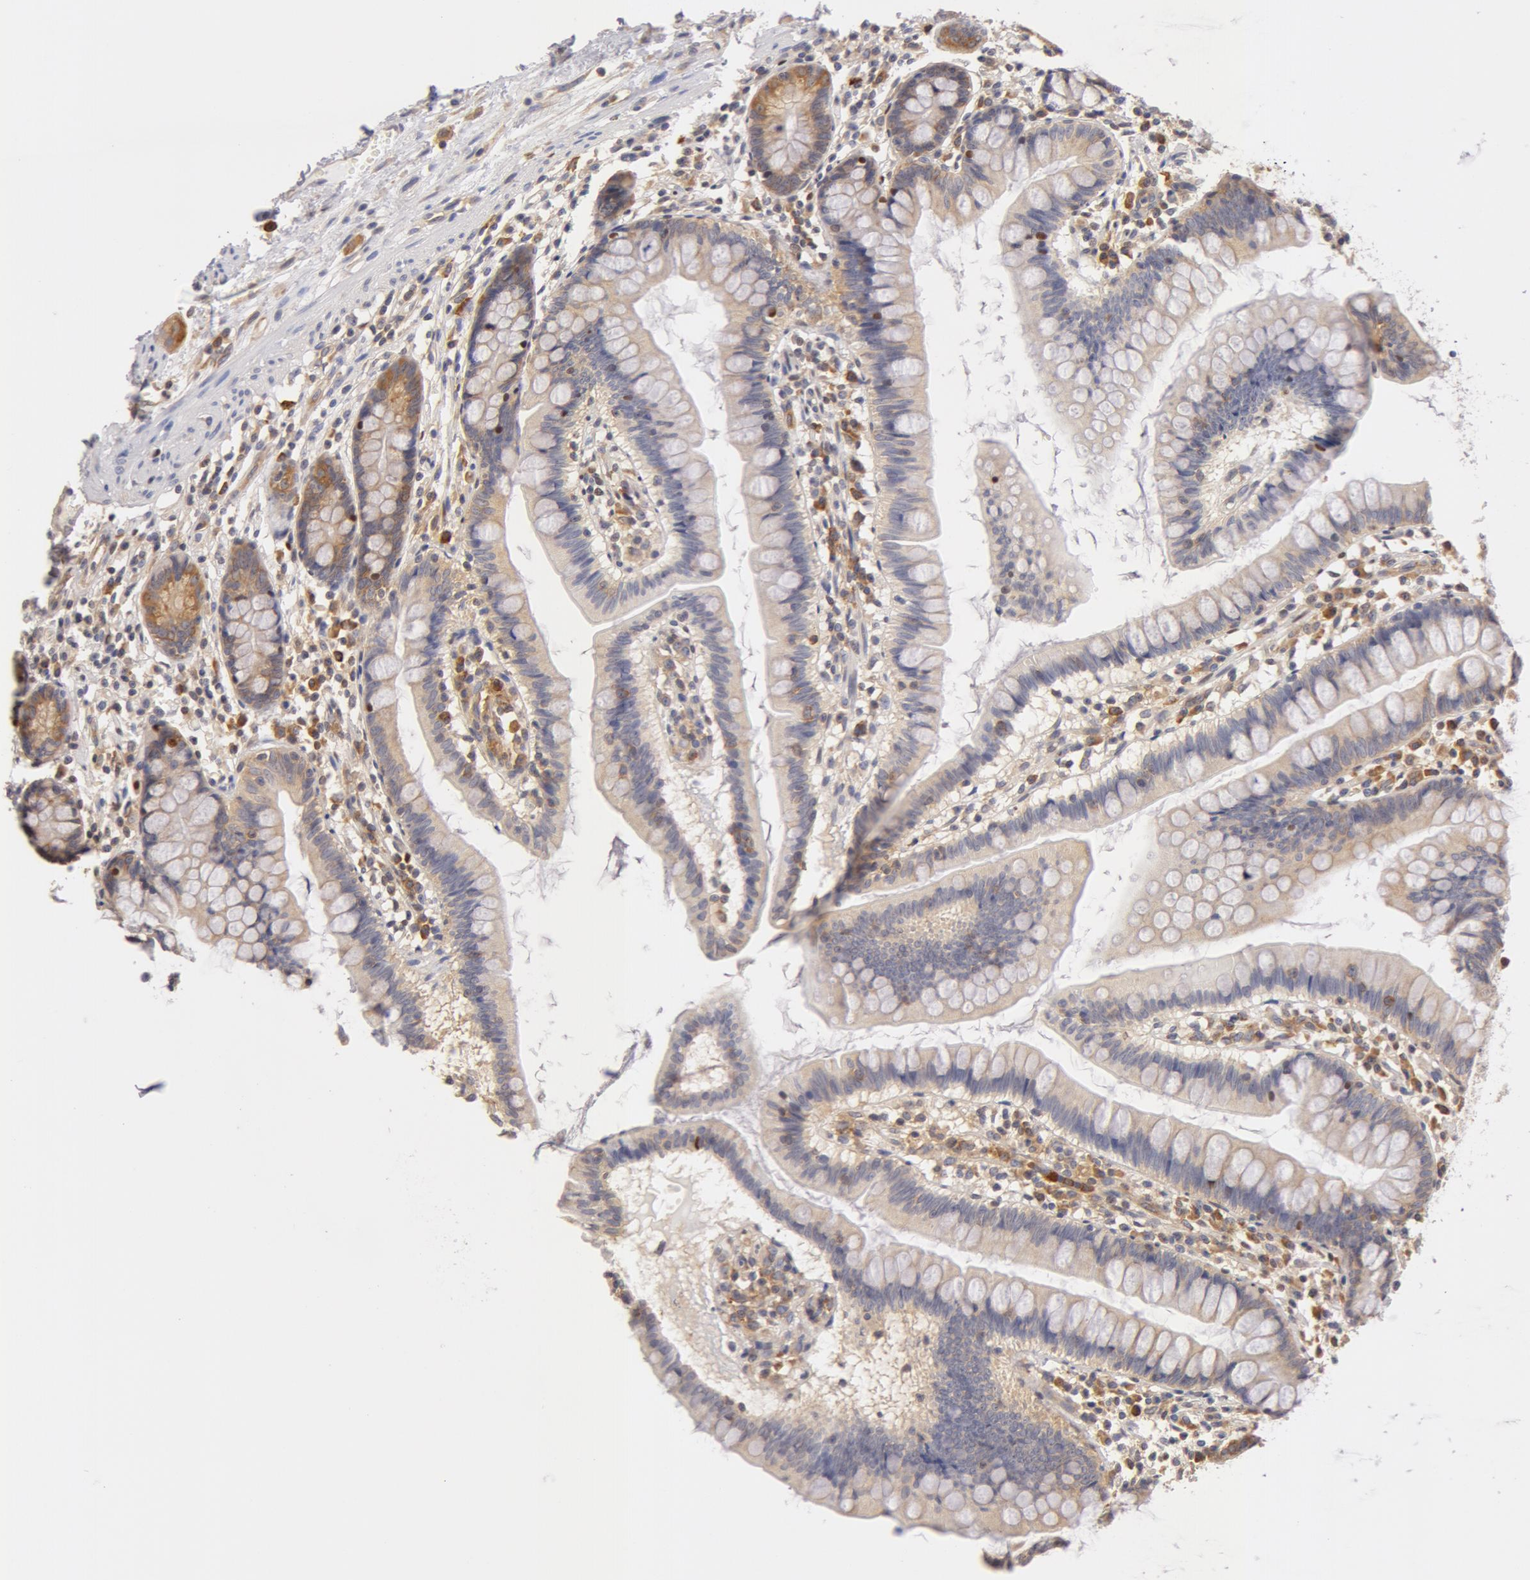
{"staining": {"intensity": "moderate", "quantity": "25%-75%", "location": "cytoplasmic/membranous"}, "tissue": "small intestine", "cell_type": "Glandular cells", "image_type": "normal", "snomed": [{"axis": "morphology", "description": "Normal tissue, NOS"}, {"axis": "topography", "description": "Small intestine"}], "caption": "Human small intestine stained with a protein marker demonstrates moderate staining in glandular cells.", "gene": "DDX3X", "patient": {"sex": "female", "age": 51}}